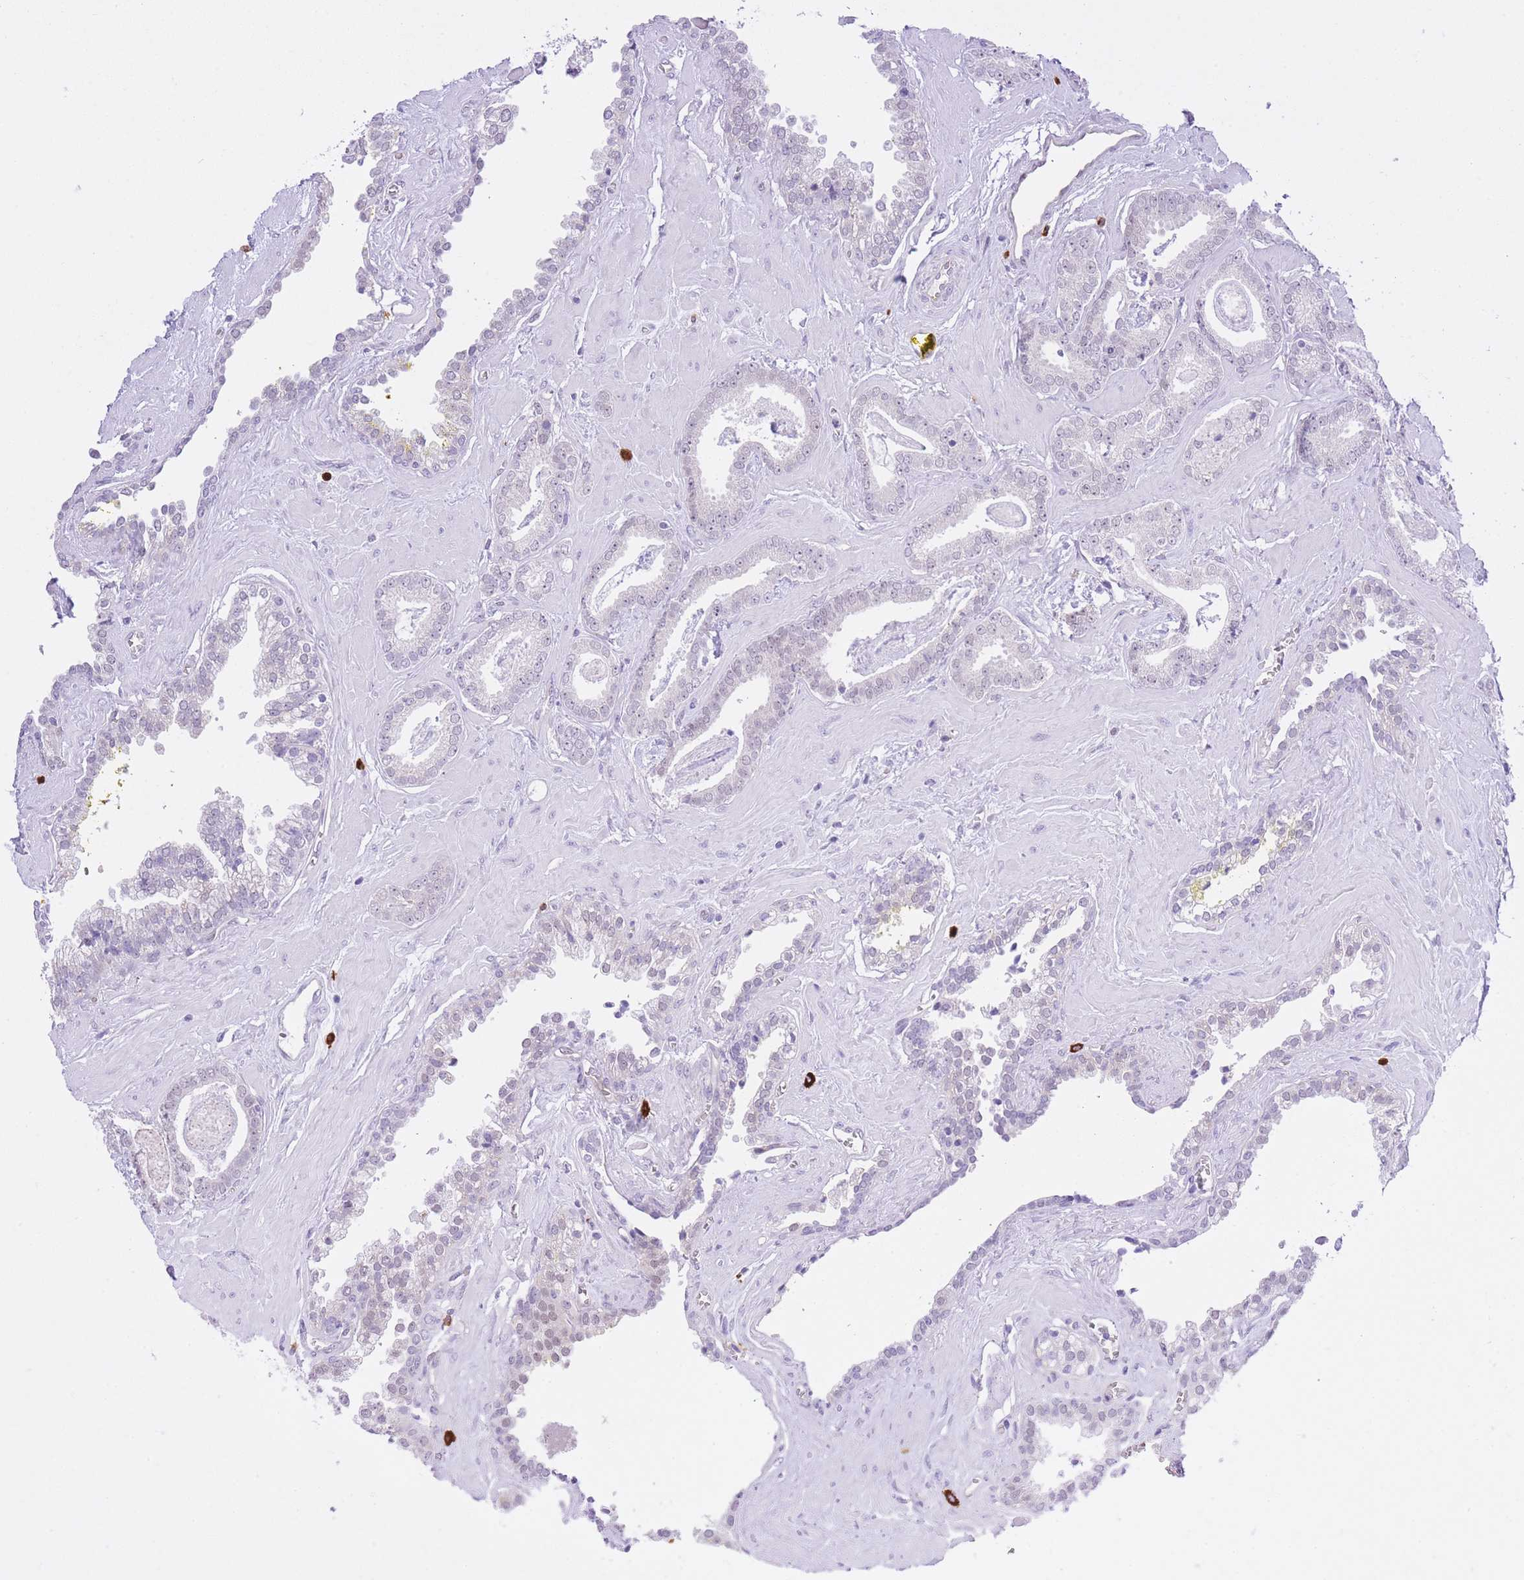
{"staining": {"intensity": "negative", "quantity": "none", "location": "none"}, "tissue": "prostate cancer", "cell_type": "Tumor cells", "image_type": "cancer", "snomed": [{"axis": "morphology", "description": "Adenocarcinoma, Low grade"}, {"axis": "topography", "description": "Prostate"}], "caption": "An IHC image of prostate low-grade adenocarcinoma is shown. There is no staining in tumor cells of prostate low-grade adenocarcinoma. Nuclei are stained in blue.", "gene": "MEIOSIN", "patient": {"sex": "male", "age": 60}}